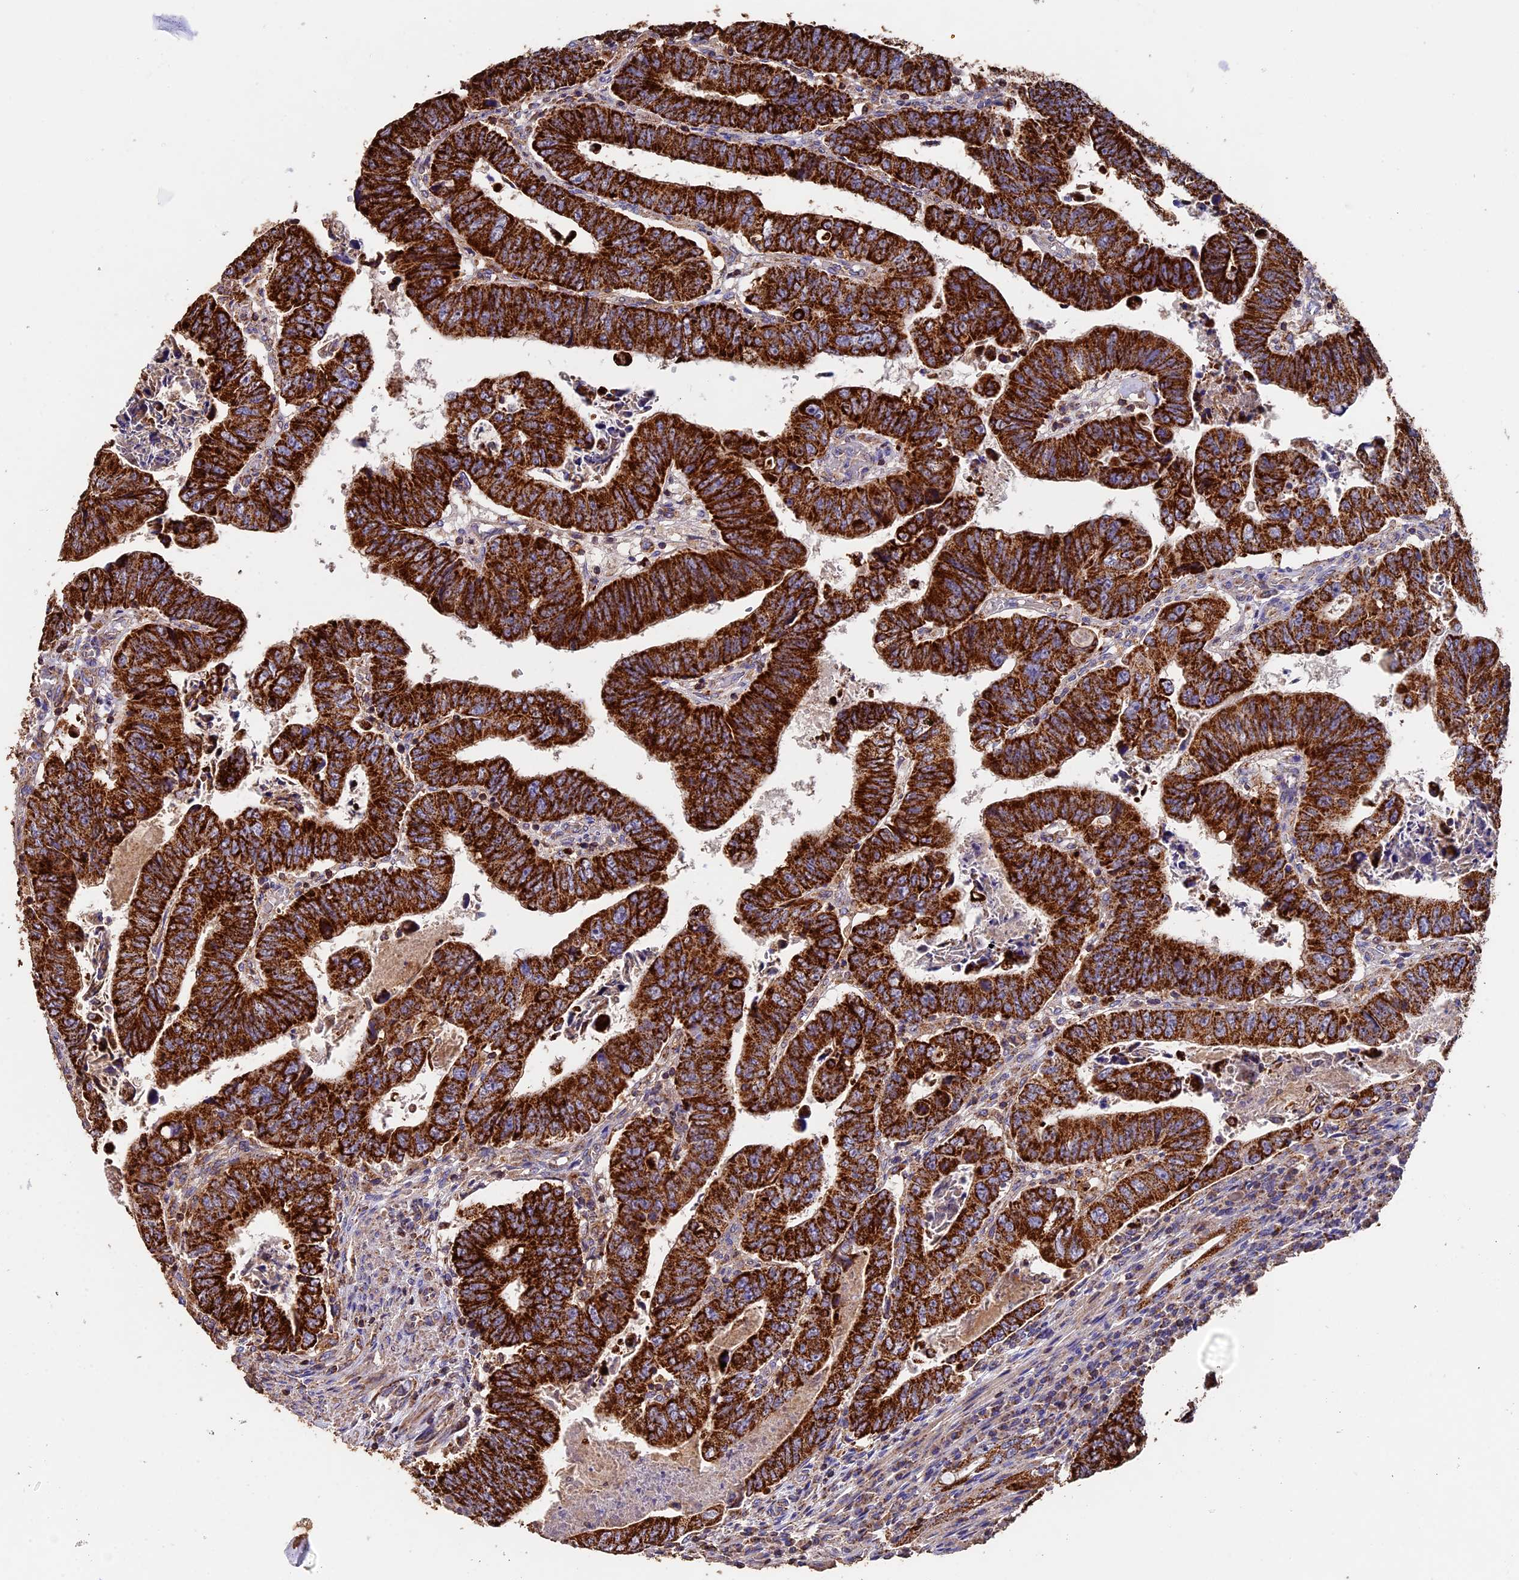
{"staining": {"intensity": "strong", "quantity": ">75%", "location": "cytoplasmic/membranous"}, "tissue": "colorectal cancer", "cell_type": "Tumor cells", "image_type": "cancer", "snomed": [{"axis": "morphology", "description": "Normal tissue, NOS"}, {"axis": "morphology", "description": "Adenocarcinoma, NOS"}, {"axis": "topography", "description": "Rectum"}], "caption": "Colorectal adenocarcinoma stained with immunohistochemistry (IHC) demonstrates strong cytoplasmic/membranous expression in about >75% of tumor cells.", "gene": "ADAT1", "patient": {"sex": "female", "age": 65}}